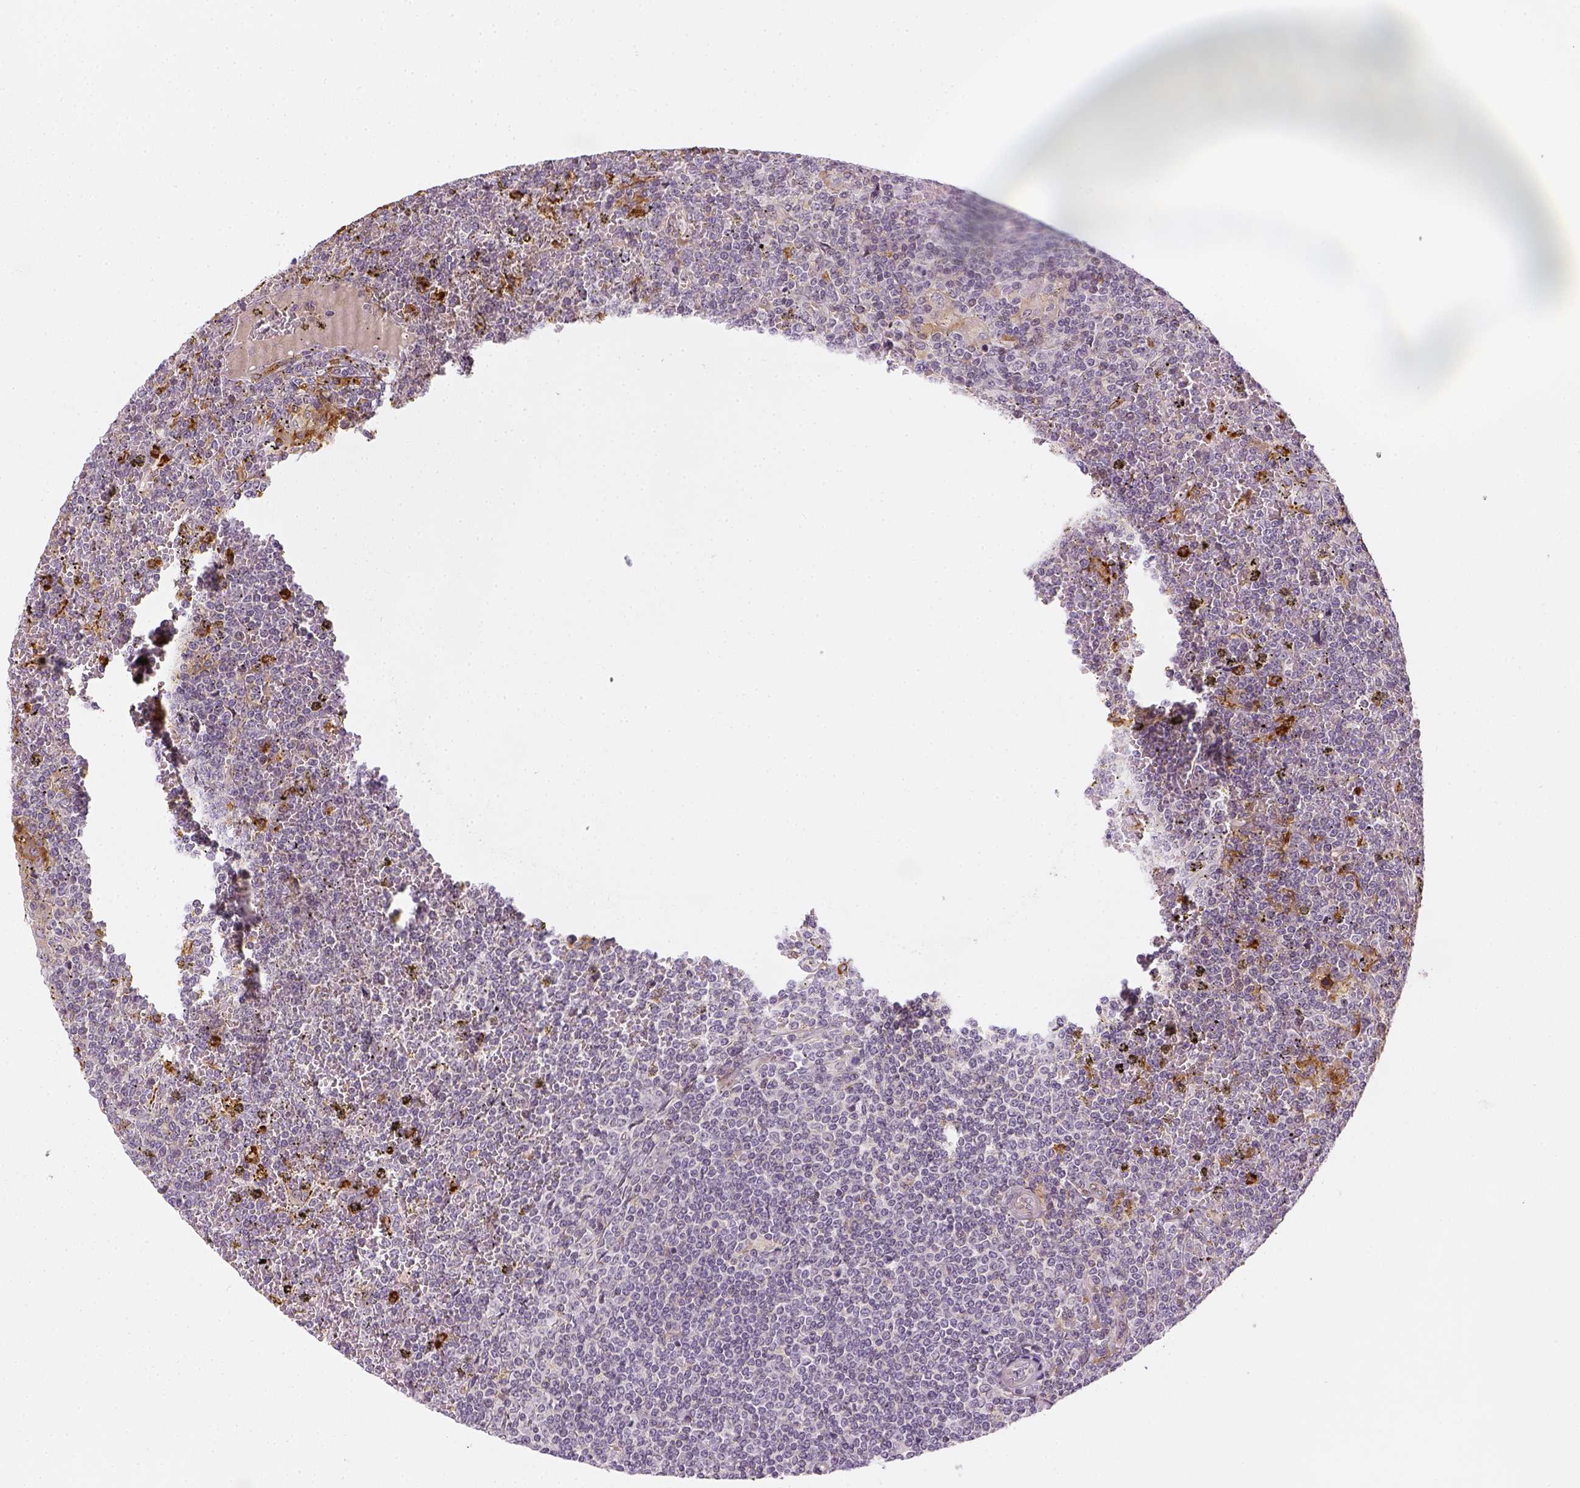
{"staining": {"intensity": "negative", "quantity": "none", "location": "none"}, "tissue": "lymphoma", "cell_type": "Tumor cells", "image_type": "cancer", "snomed": [{"axis": "morphology", "description": "Malignant lymphoma, non-Hodgkin's type, Low grade"}, {"axis": "topography", "description": "Spleen"}], "caption": "An immunohistochemistry (IHC) photomicrograph of lymphoma is shown. There is no staining in tumor cells of lymphoma.", "gene": "CD14", "patient": {"sex": "female", "age": 19}}